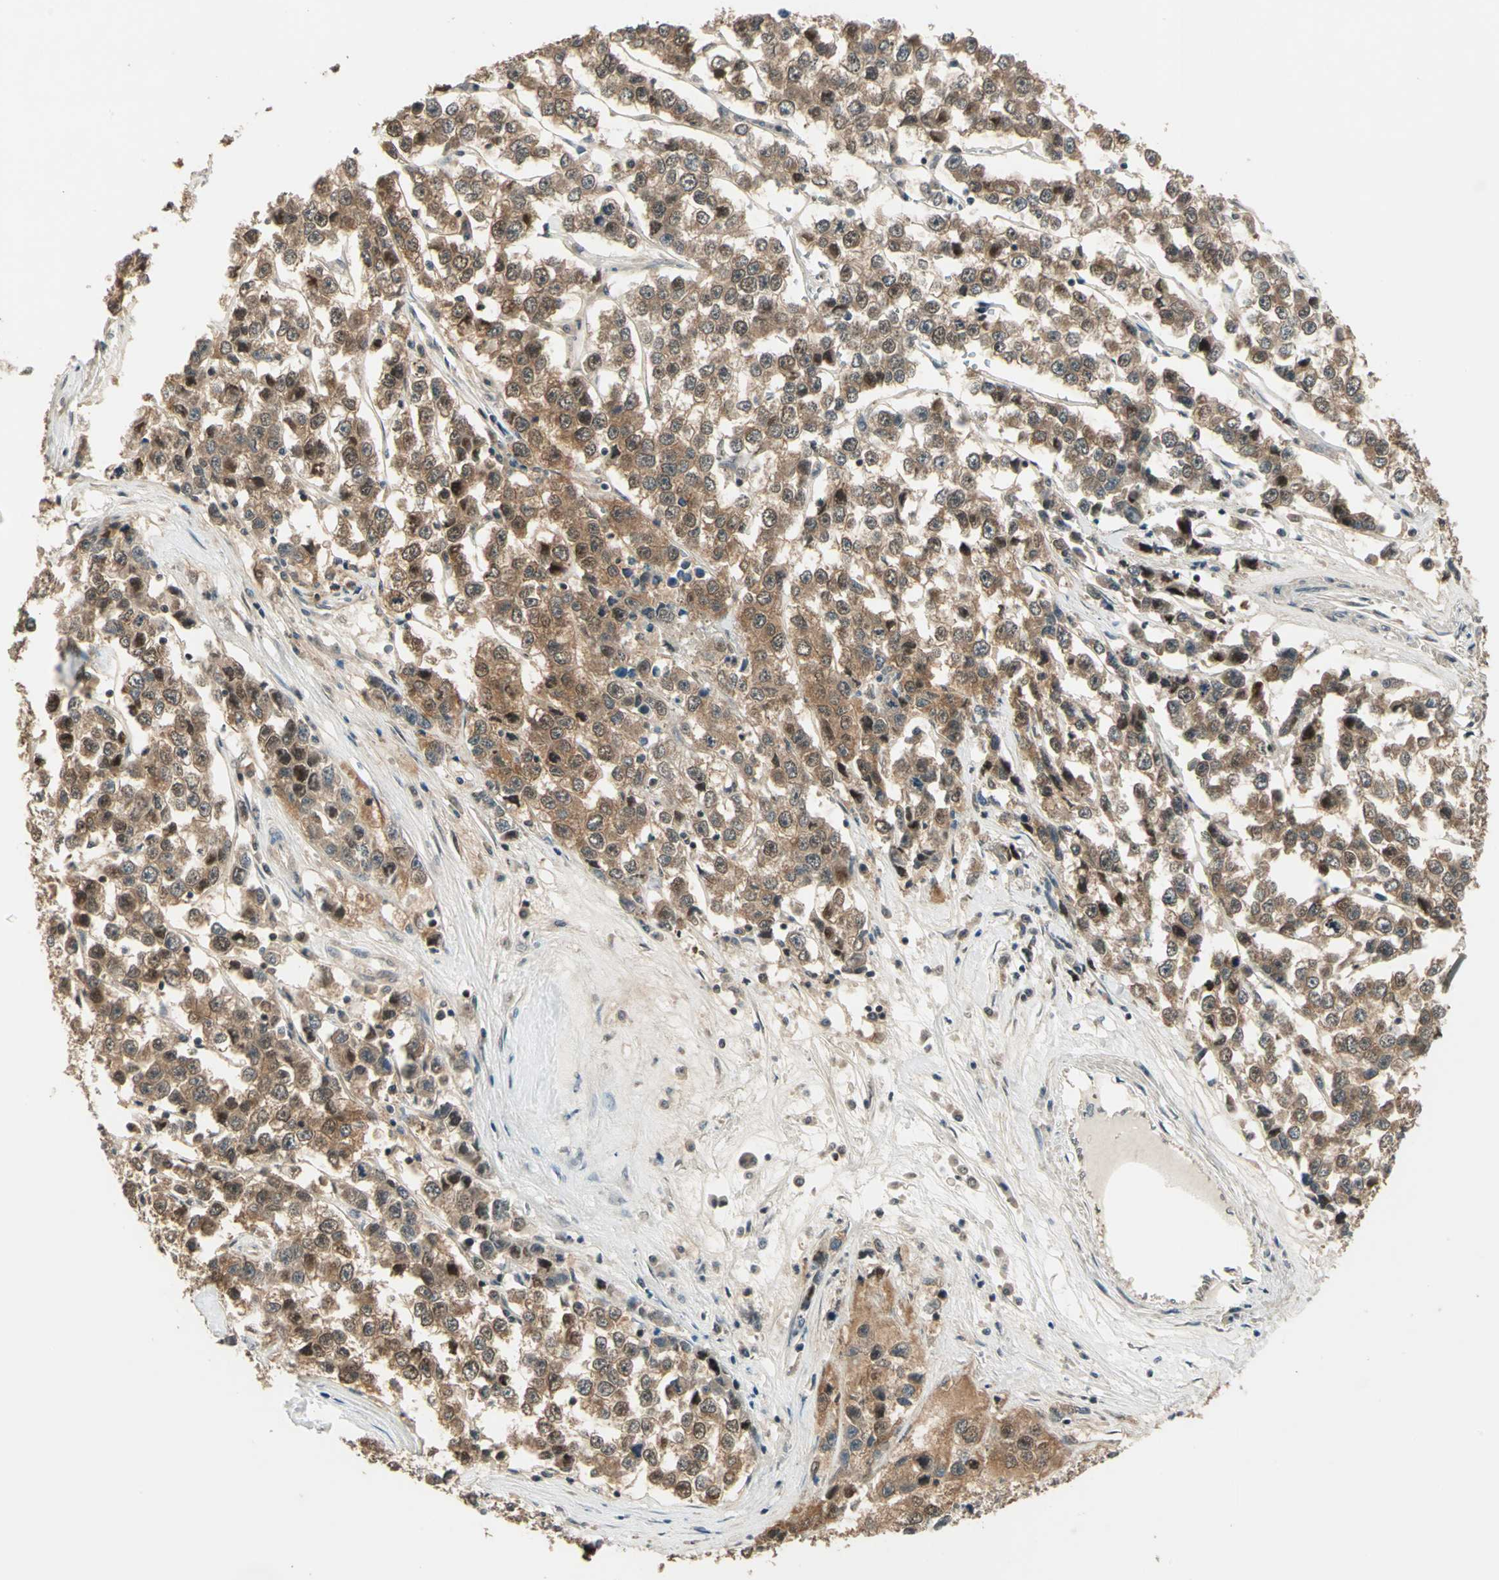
{"staining": {"intensity": "moderate", "quantity": ">75%", "location": "cytoplasmic/membranous,nuclear"}, "tissue": "testis cancer", "cell_type": "Tumor cells", "image_type": "cancer", "snomed": [{"axis": "morphology", "description": "Seminoma, NOS"}, {"axis": "morphology", "description": "Carcinoma, Embryonal, NOS"}, {"axis": "topography", "description": "Testis"}], "caption": "The micrograph exhibits a brown stain indicating the presence of a protein in the cytoplasmic/membranous and nuclear of tumor cells in testis cancer.", "gene": "PSMC3", "patient": {"sex": "male", "age": 52}}